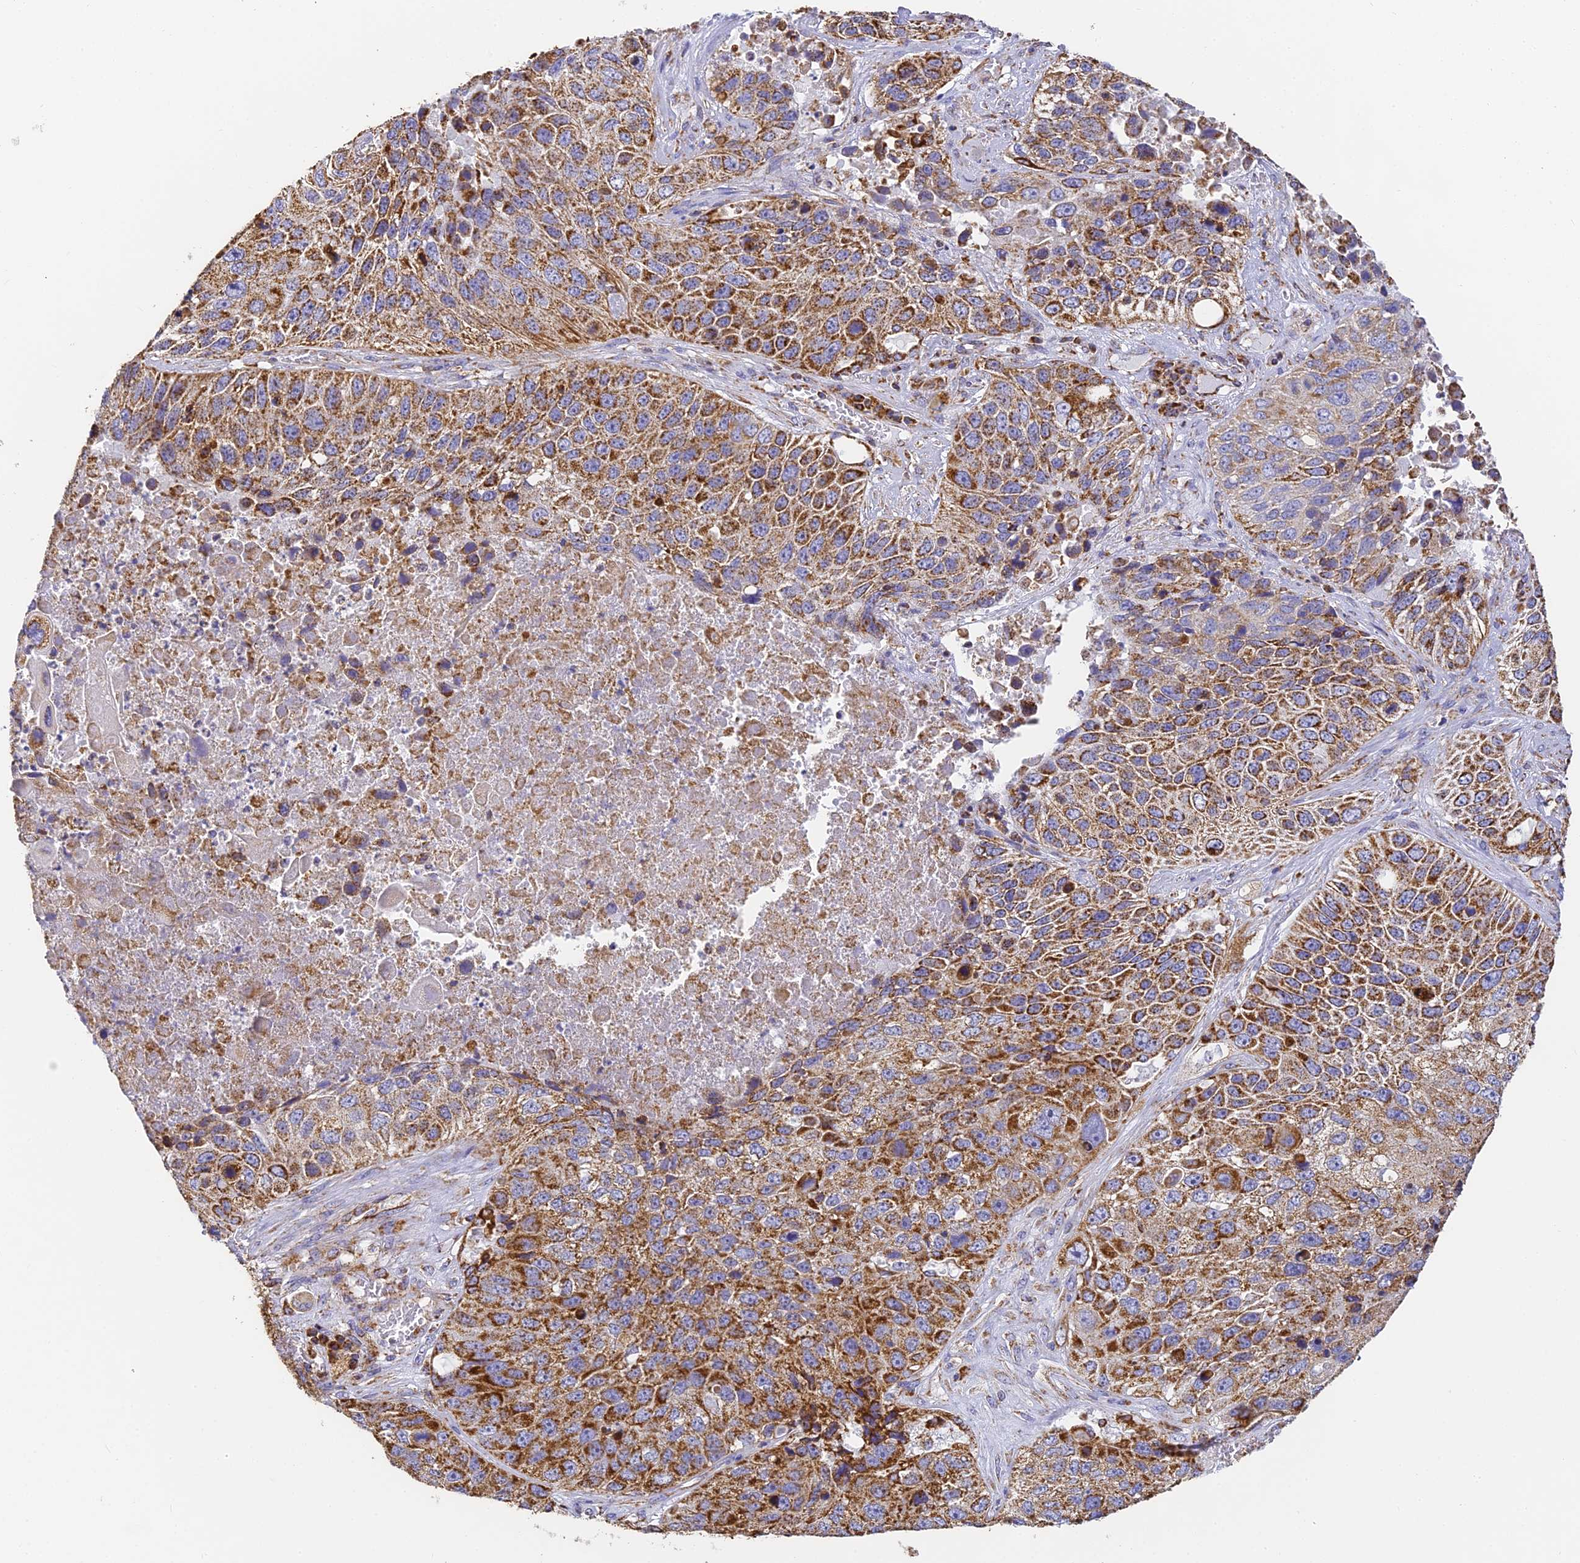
{"staining": {"intensity": "strong", "quantity": ">75%", "location": "cytoplasmic/membranous"}, "tissue": "lung cancer", "cell_type": "Tumor cells", "image_type": "cancer", "snomed": [{"axis": "morphology", "description": "Squamous cell carcinoma, NOS"}, {"axis": "topography", "description": "Lung"}], "caption": "Squamous cell carcinoma (lung) was stained to show a protein in brown. There is high levels of strong cytoplasmic/membranous staining in approximately >75% of tumor cells.", "gene": "COX6C", "patient": {"sex": "male", "age": 61}}